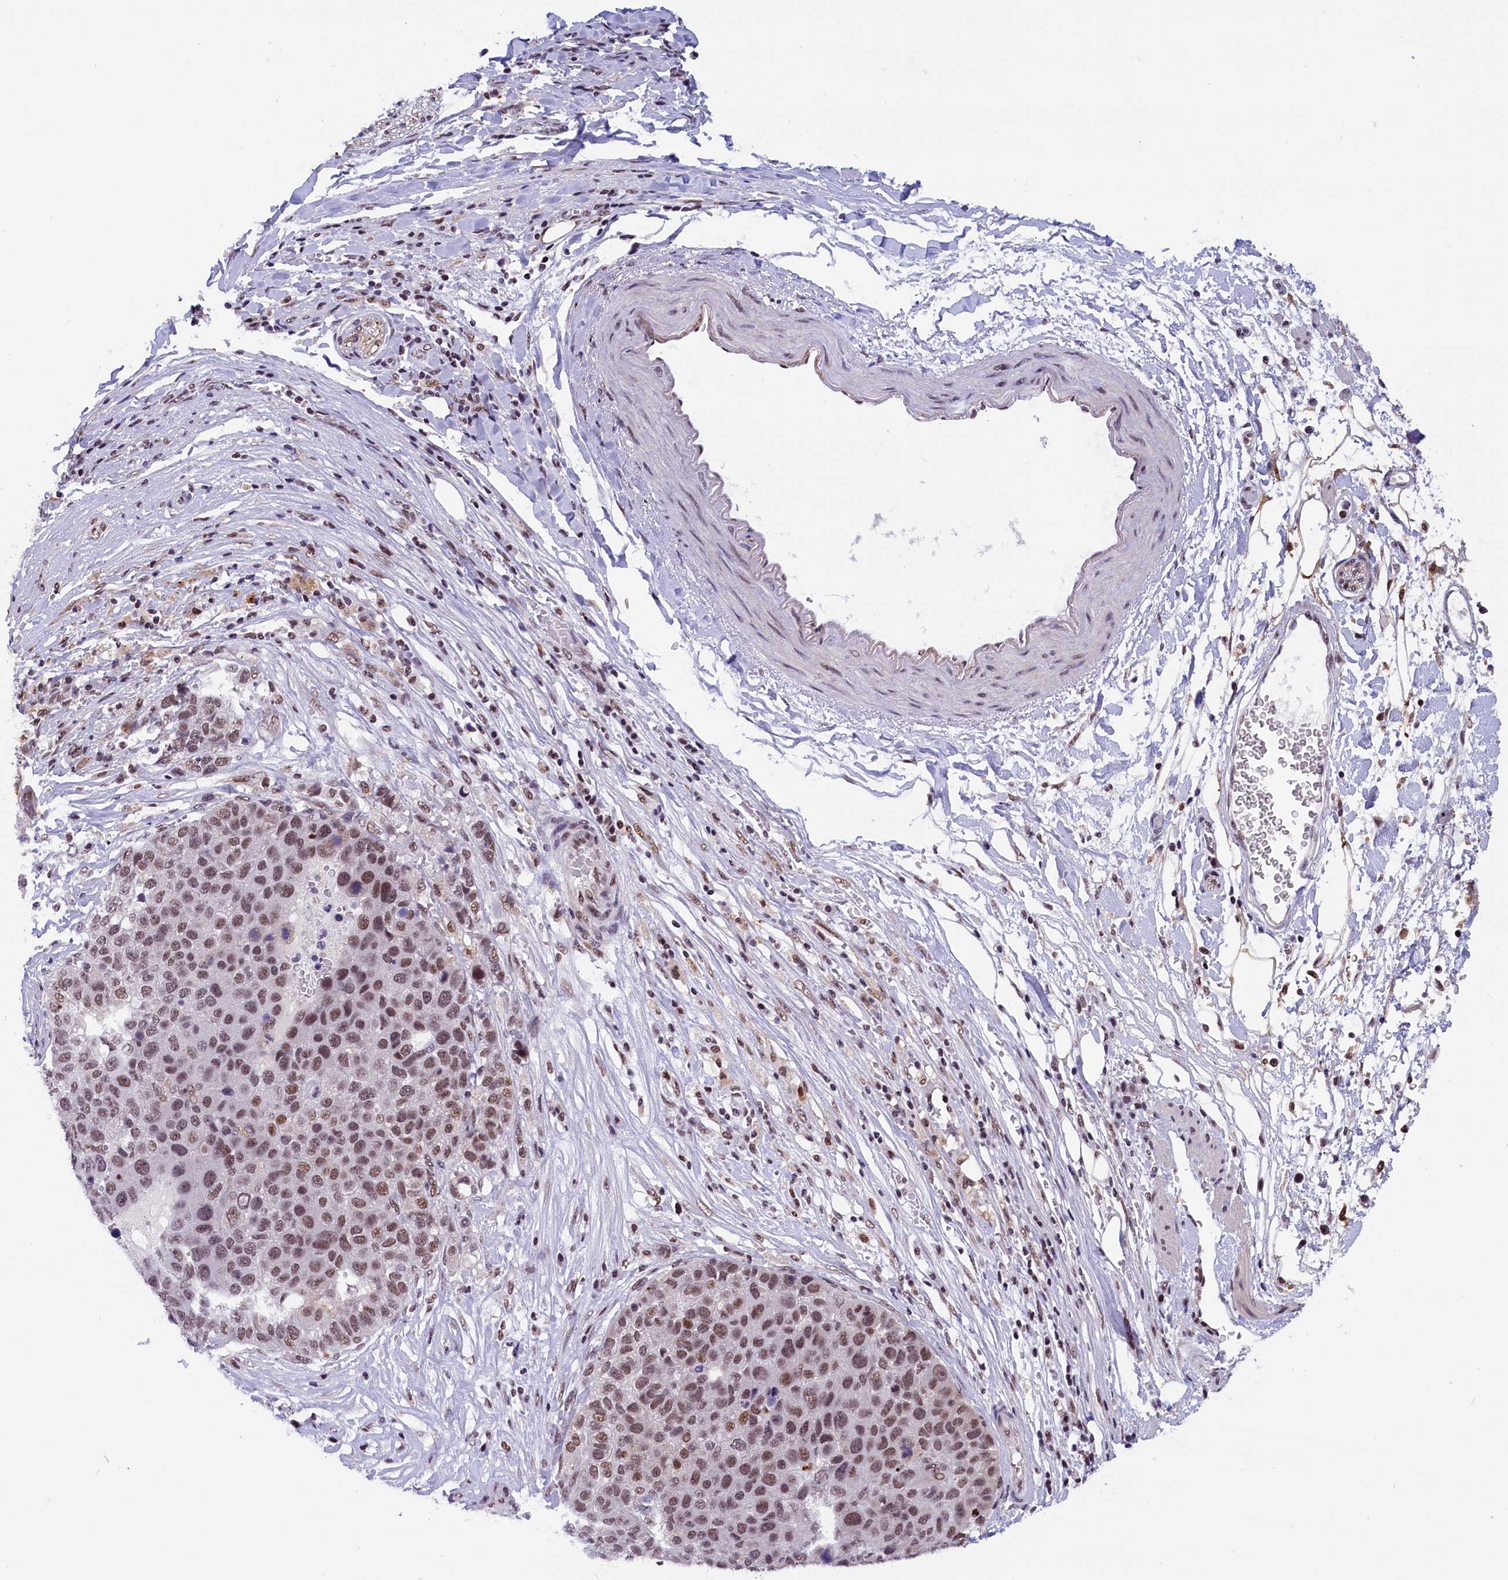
{"staining": {"intensity": "moderate", "quantity": ">75%", "location": "nuclear"}, "tissue": "pancreatic cancer", "cell_type": "Tumor cells", "image_type": "cancer", "snomed": [{"axis": "morphology", "description": "Adenocarcinoma, NOS"}, {"axis": "topography", "description": "Pancreas"}], "caption": "Protein staining of pancreatic adenocarcinoma tissue reveals moderate nuclear positivity in approximately >75% of tumor cells.", "gene": "CDYL2", "patient": {"sex": "female", "age": 61}}